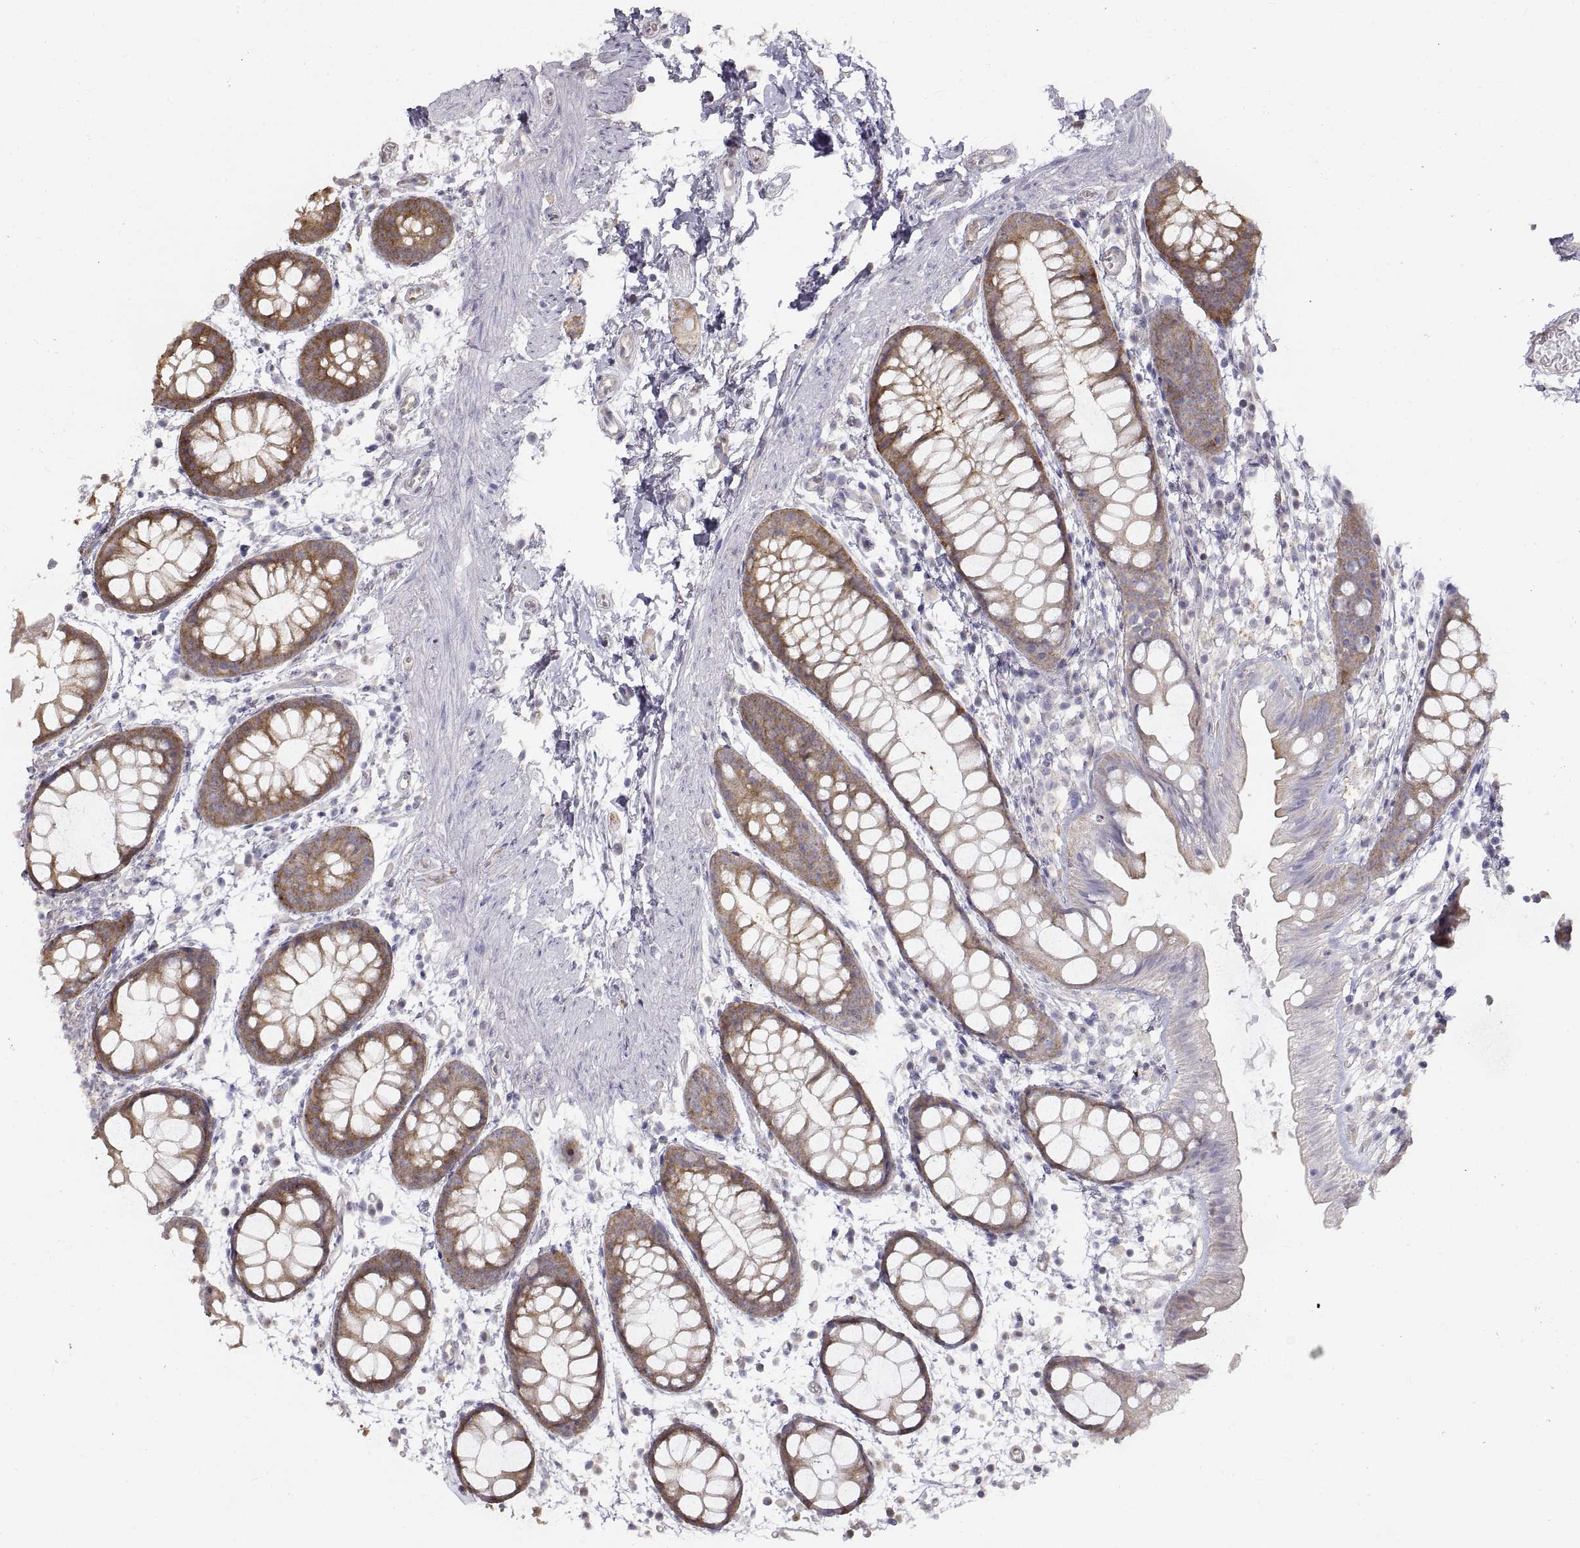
{"staining": {"intensity": "moderate", "quantity": "25%-75%", "location": "cytoplasmic/membranous"}, "tissue": "rectum", "cell_type": "Glandular cells", "image_type": "normal", "snomed": [{"axis": "morphology", "description": "Normal tissue, NOS"}, {"axis": "topography", "description": "Rectum"}], "caption": "This photomicrograph displays IHC staining of benign human rectum, with medium moderate cytoplasmic/membranous expression in approximately 25%-75% of glandular cells.", "gene": "HSP90AB1", "patient": {"sex": "male", "age": 57}}